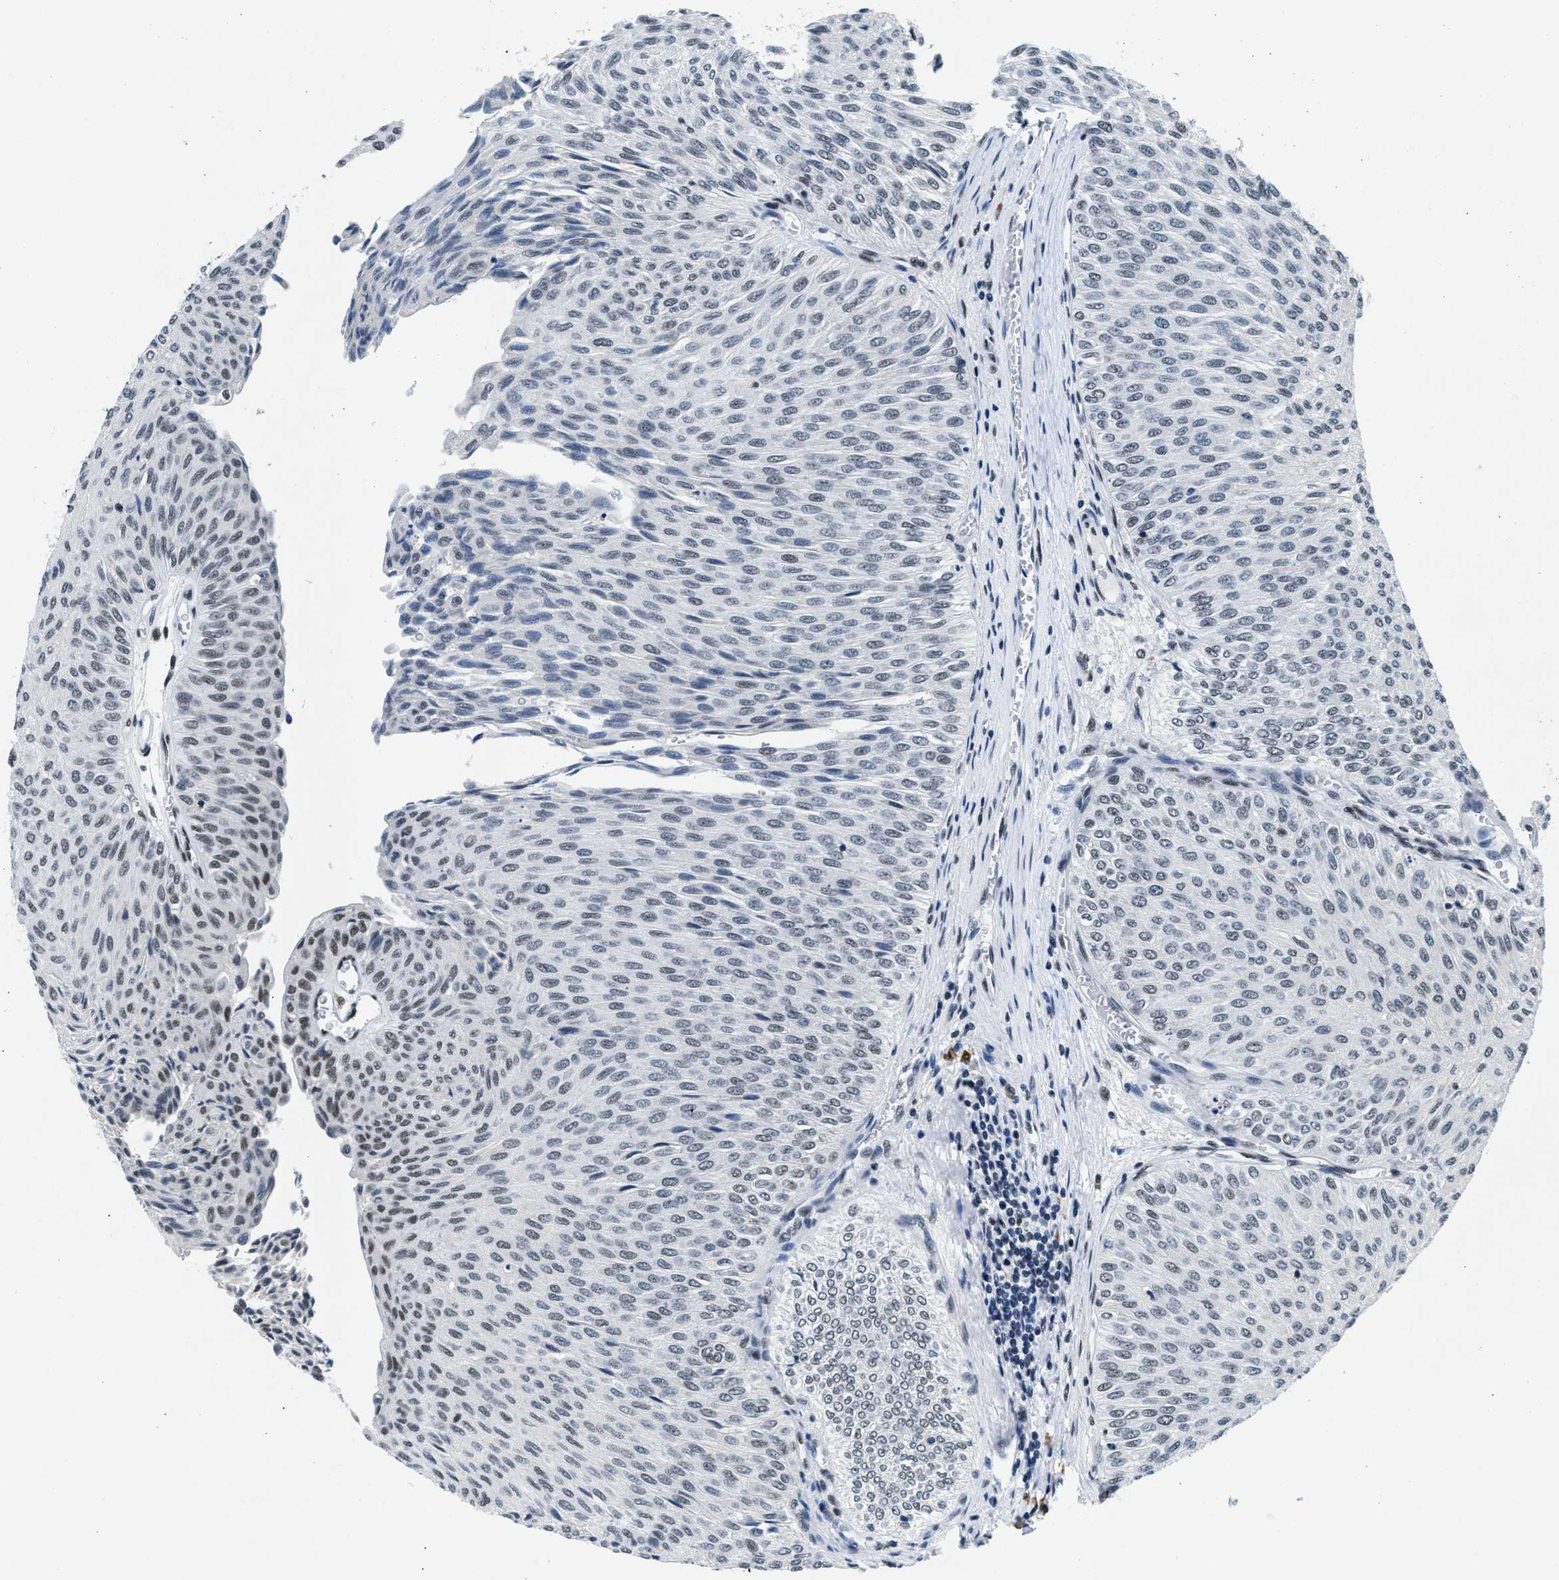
{"staining": {"intensity": "weak", "quantity": "<25%", "location": "nuclear"}, "tissue": "urothelial cancer", "cell_type": "Tumor cells", "image_type": "cancer", "snomed": [{"axis": "morphology", "description": "Urothelial carcinoma, Low grade"}, {"axis": "topography", "description": "Urinary bladder"}], "caption": "This is an immunohistochemistry micrograph of human urothelial carcinoma (low-grade). There is no expression in tumor cells.", "gene": "ATF2", "patient": {"sex": "male", "age": 78}}